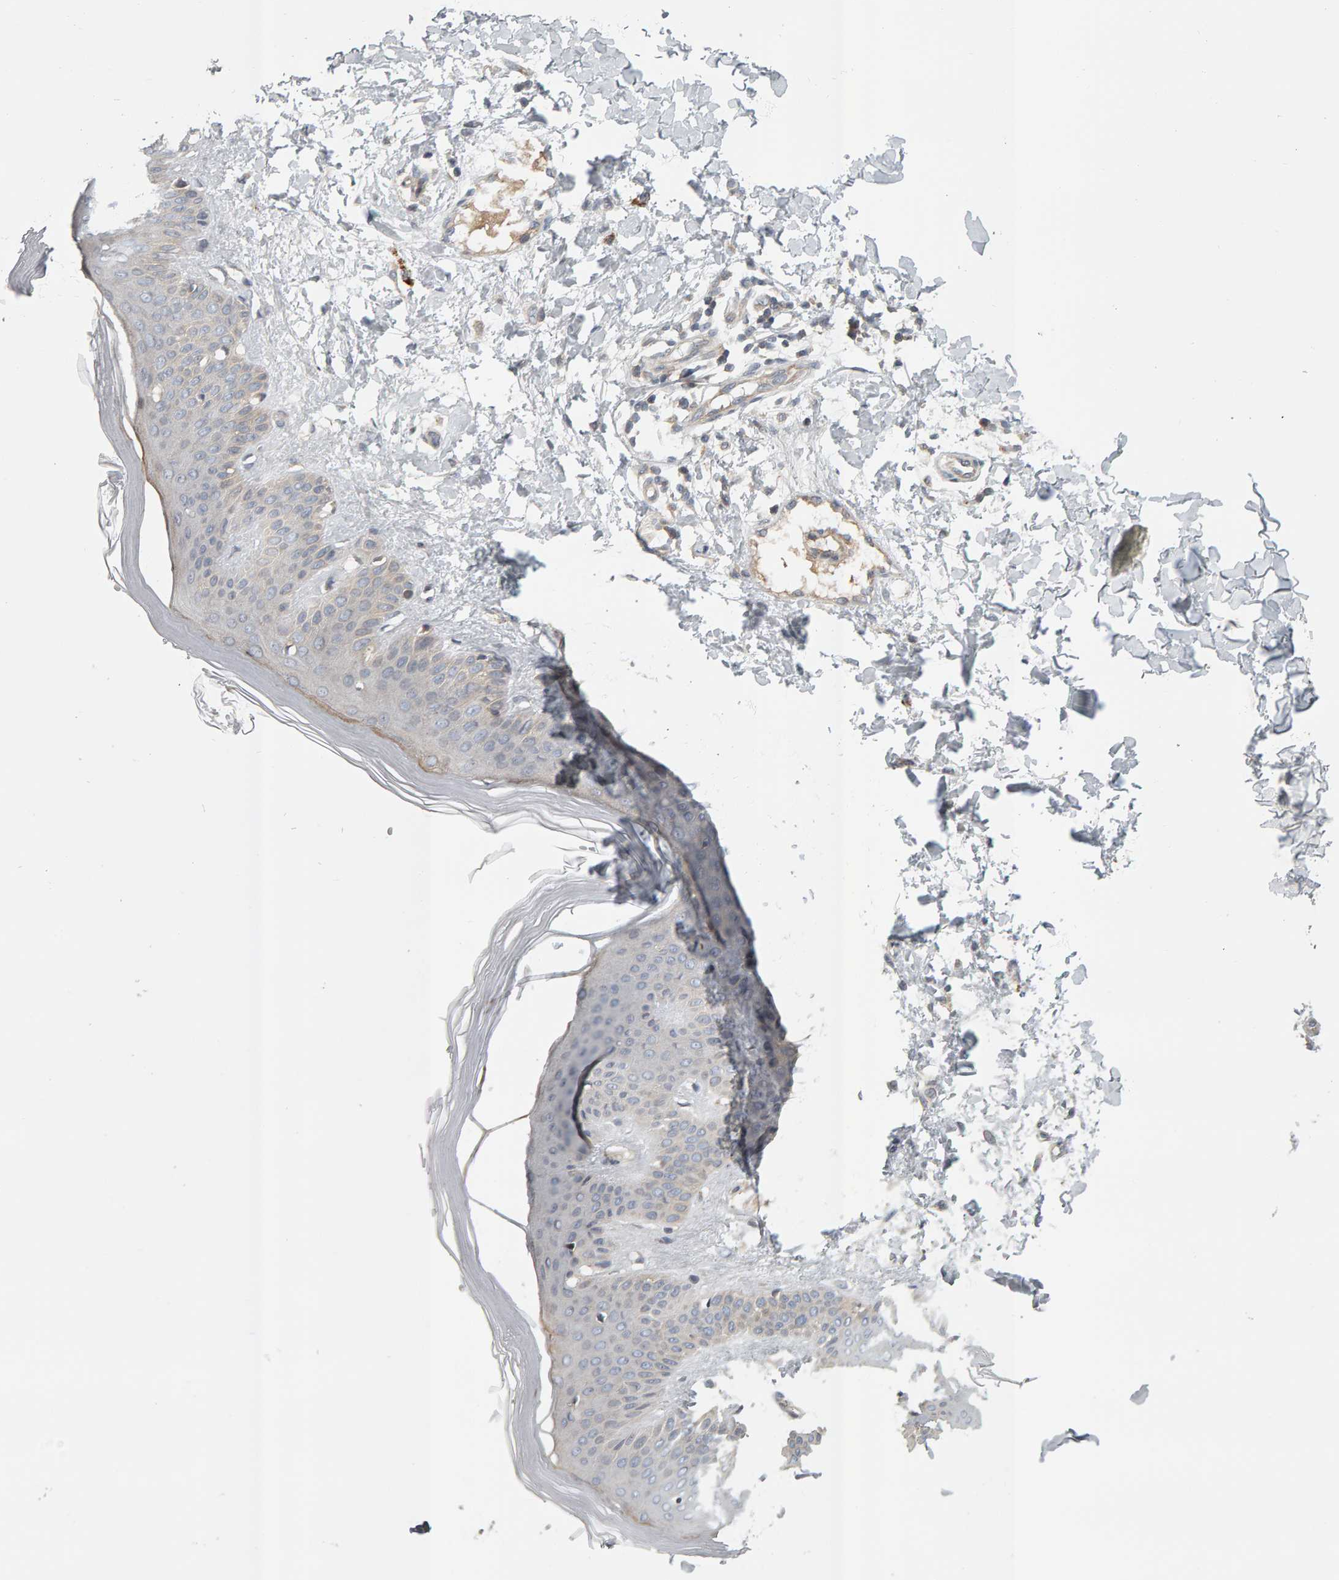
{"staining": {"intensity": "negative", "quantity": "none", "location": "none"}, "tissue": "skin", "cell_type": "Fibroblasts", "image_type": "normal", "snomed": [{"axis": "morphology", "description": "Normal tissue, NOS"}, {"axis": "morphology", "description": "Malignant melanoma, Metastatic site"}, {"axis": "topography", "description": "Skin"}], "caption": "Fibroblasts show no significant protein expression in benign skin. The staining was performed using DAB (3,3'-diaminobenzidine) to visualize the protein expression in brown, while the nuclei were stained in blue with hematoxylin (Magnification: 20x).", "gene": "ZNF160", "patient": {"sex": "male", "age": 41}}